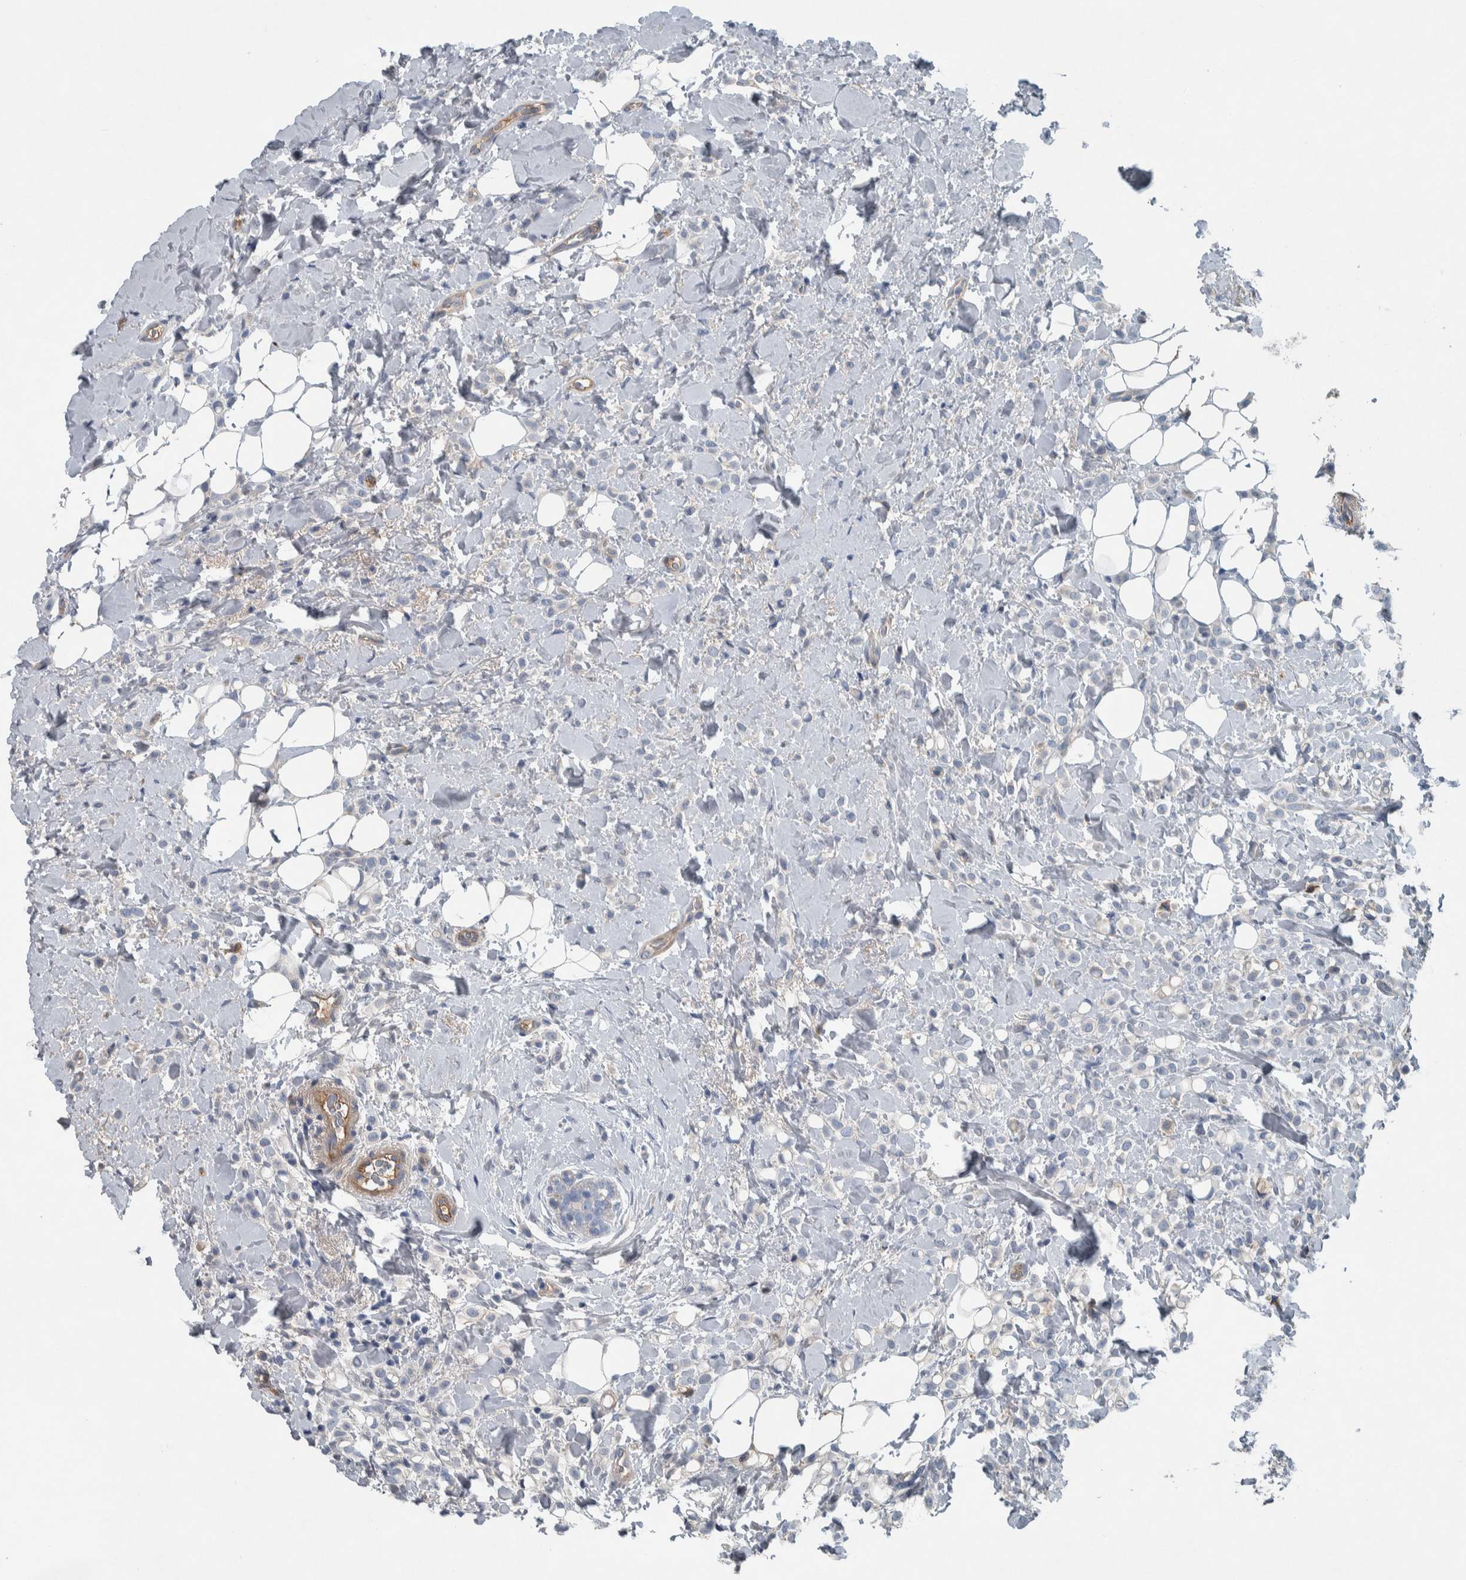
{"staining": {"intensity": "negative", "quantity": "none", "location": "none"}, "tissue": "breast cancer", "cell_type": "Tumor cells", "image_type": "cancer", "snomed": [{"axis": "morphology", "description": "Normal tissue, NOS"}, {"axis": "morphology", "description": "Lobular carcinoma"}, {"axis": "topography", "description": "Breast"}], "caption": "Breast cancer (lobular carcinoma) stained for a protein using immunohistochemistry displays no staining tumor cells.", "gene": "SERPINC1", "patient": {"sex": "female", "age": 50}}